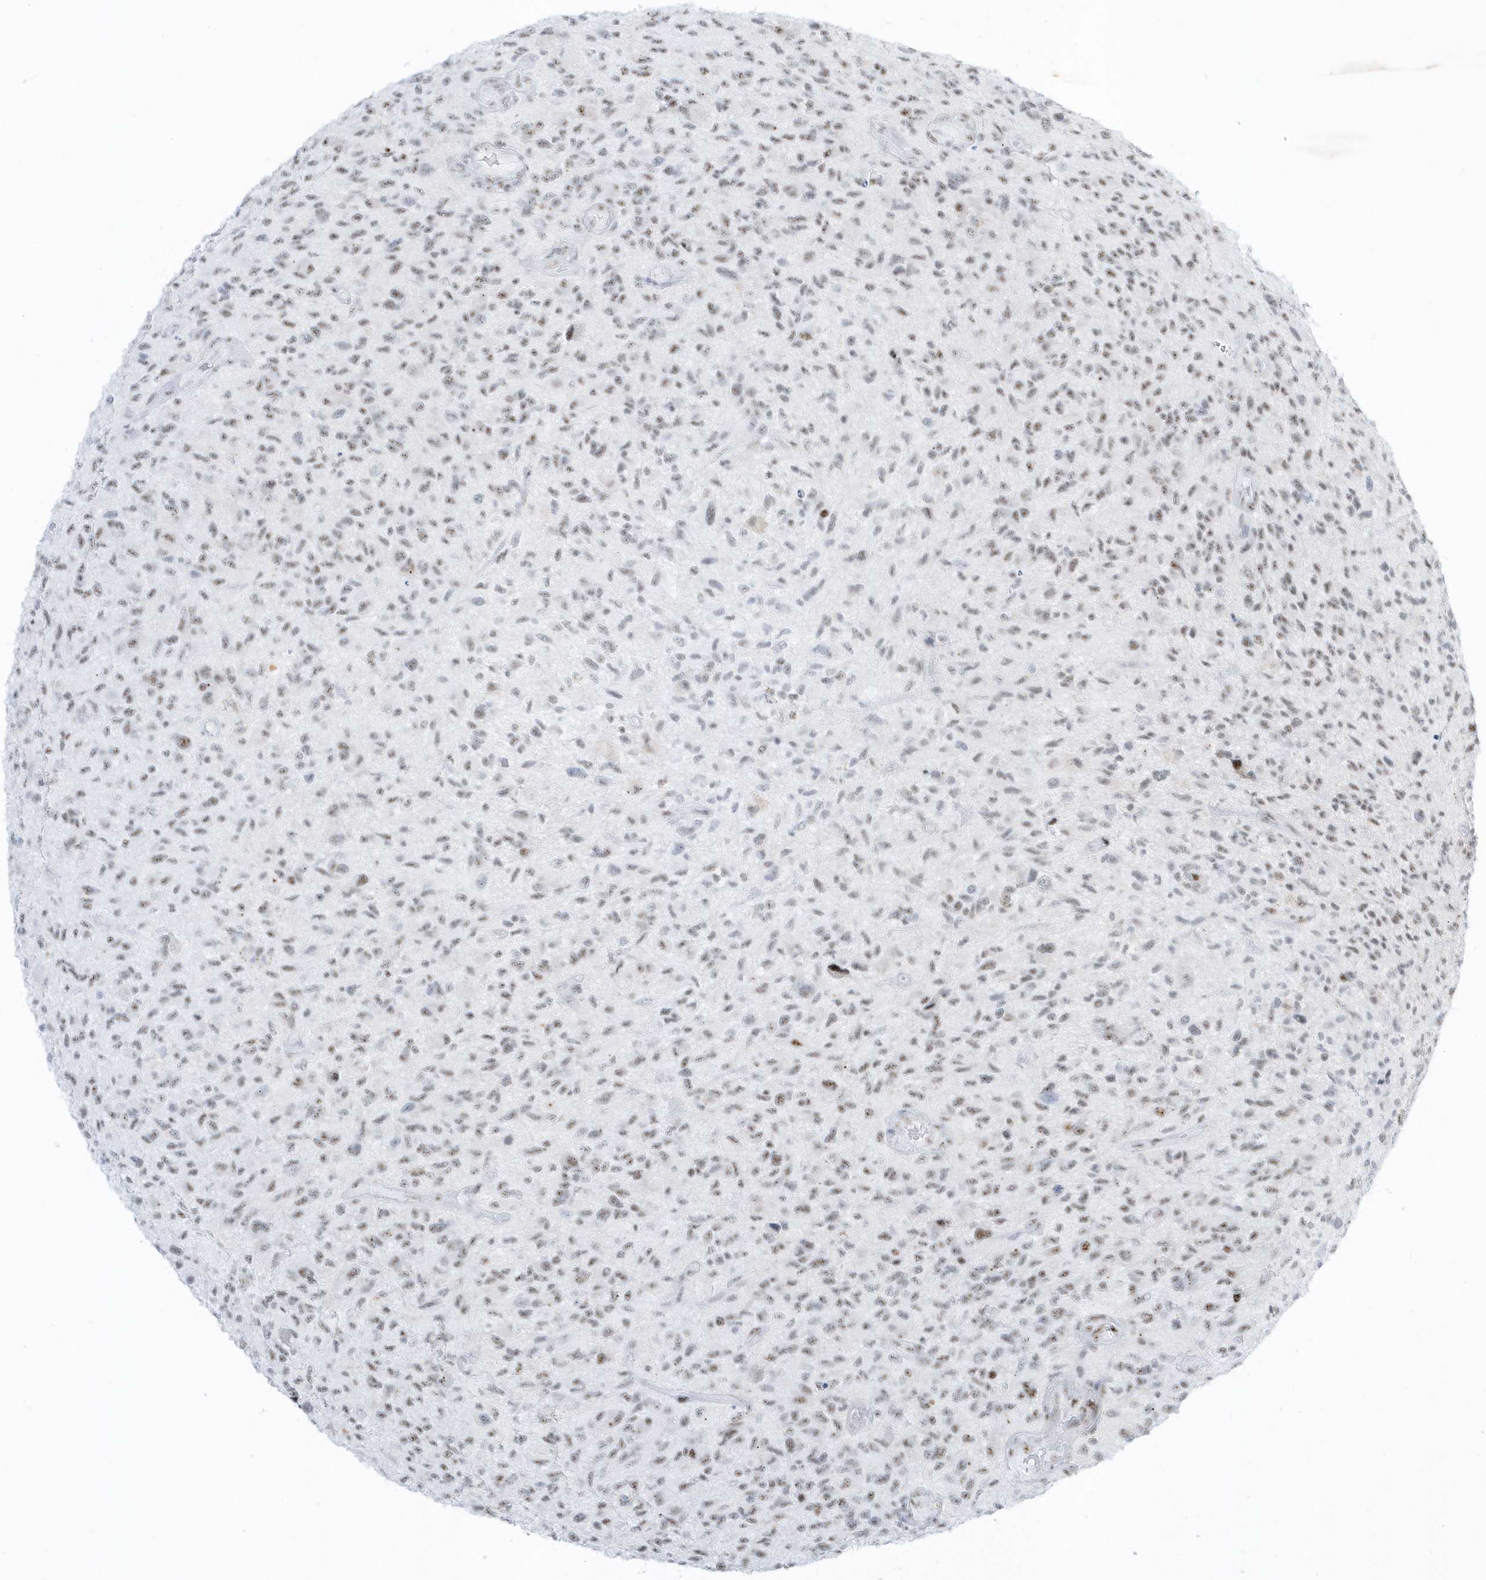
{"staining": {"intensity": "weak", "quantity": "25%-75%", "location": "nuclear"}, "tissue": "glioma", "cell_type": "Tumor cells", "image_type": "cancer", "snomed": [{"axis": "morphology", "description": "Glioma, malignant, High grade"}, {"axis": "topography", "description": "Brain"}], "caption": "This is a photomicrograph of IHC staining of glioma, which shows weak expression in the nuclear of tumor cells.", "gene": "PLEKHN1", "patient": {"sex": "male", "age": 47}}